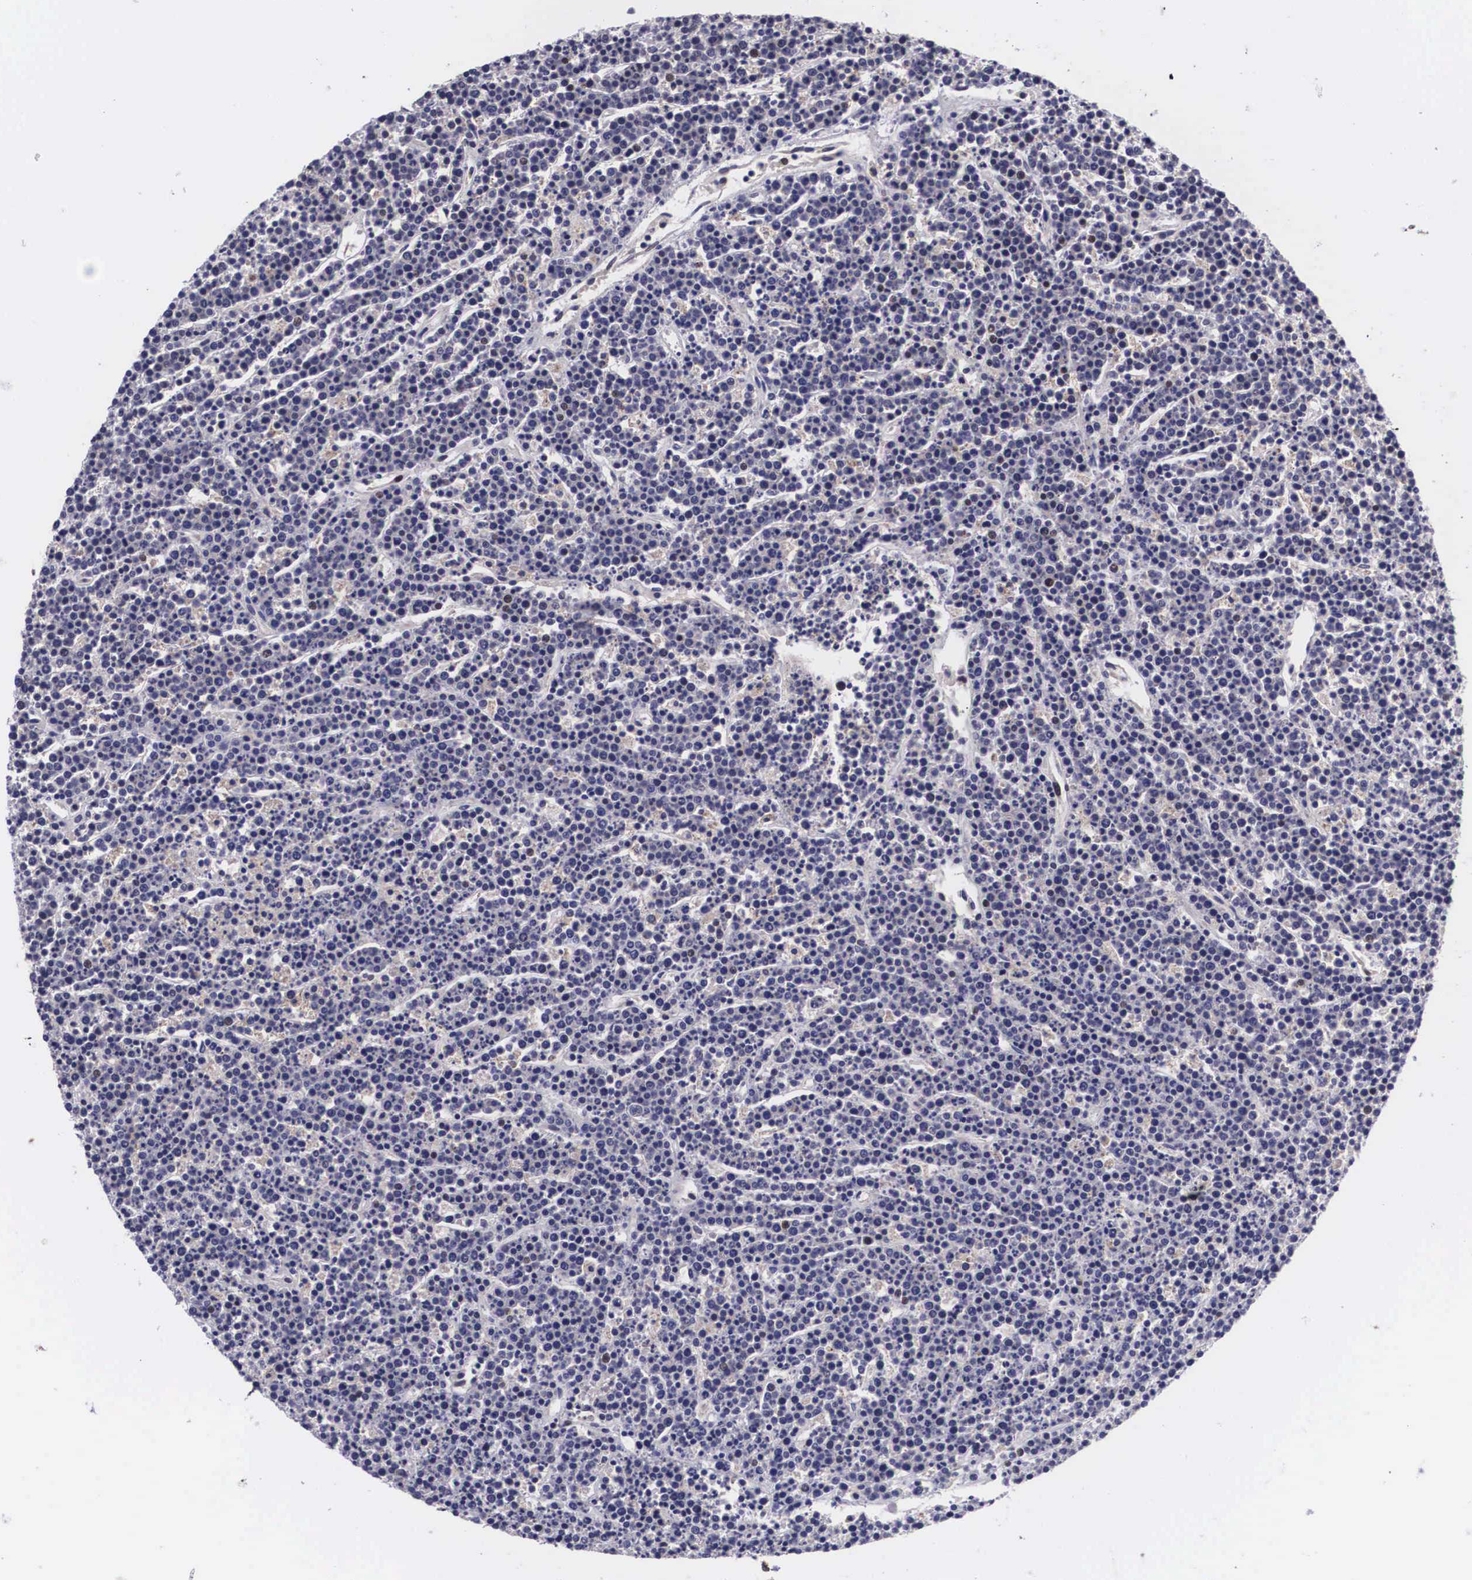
{"staining": {"intensity": "weak", "quantity": "<25%", "location": "nuclear"}, "tissue": "lymphoma", "cell_type": "Tumor cells", "image_type": "cancer", "snomed": [{"axis": "morphology", "description": "Malignant lymphoma, non-Hodgkin's type, High grade"}, {"axis": "topography", "description": "Ovary"}], "caption": "High power microscopy micrograph of an IHC histopathology image of lymphoma, revealing no significant expression in tumor cells.", "gene": "EMID1", "patient": {"sex": "female", "age": 56}}